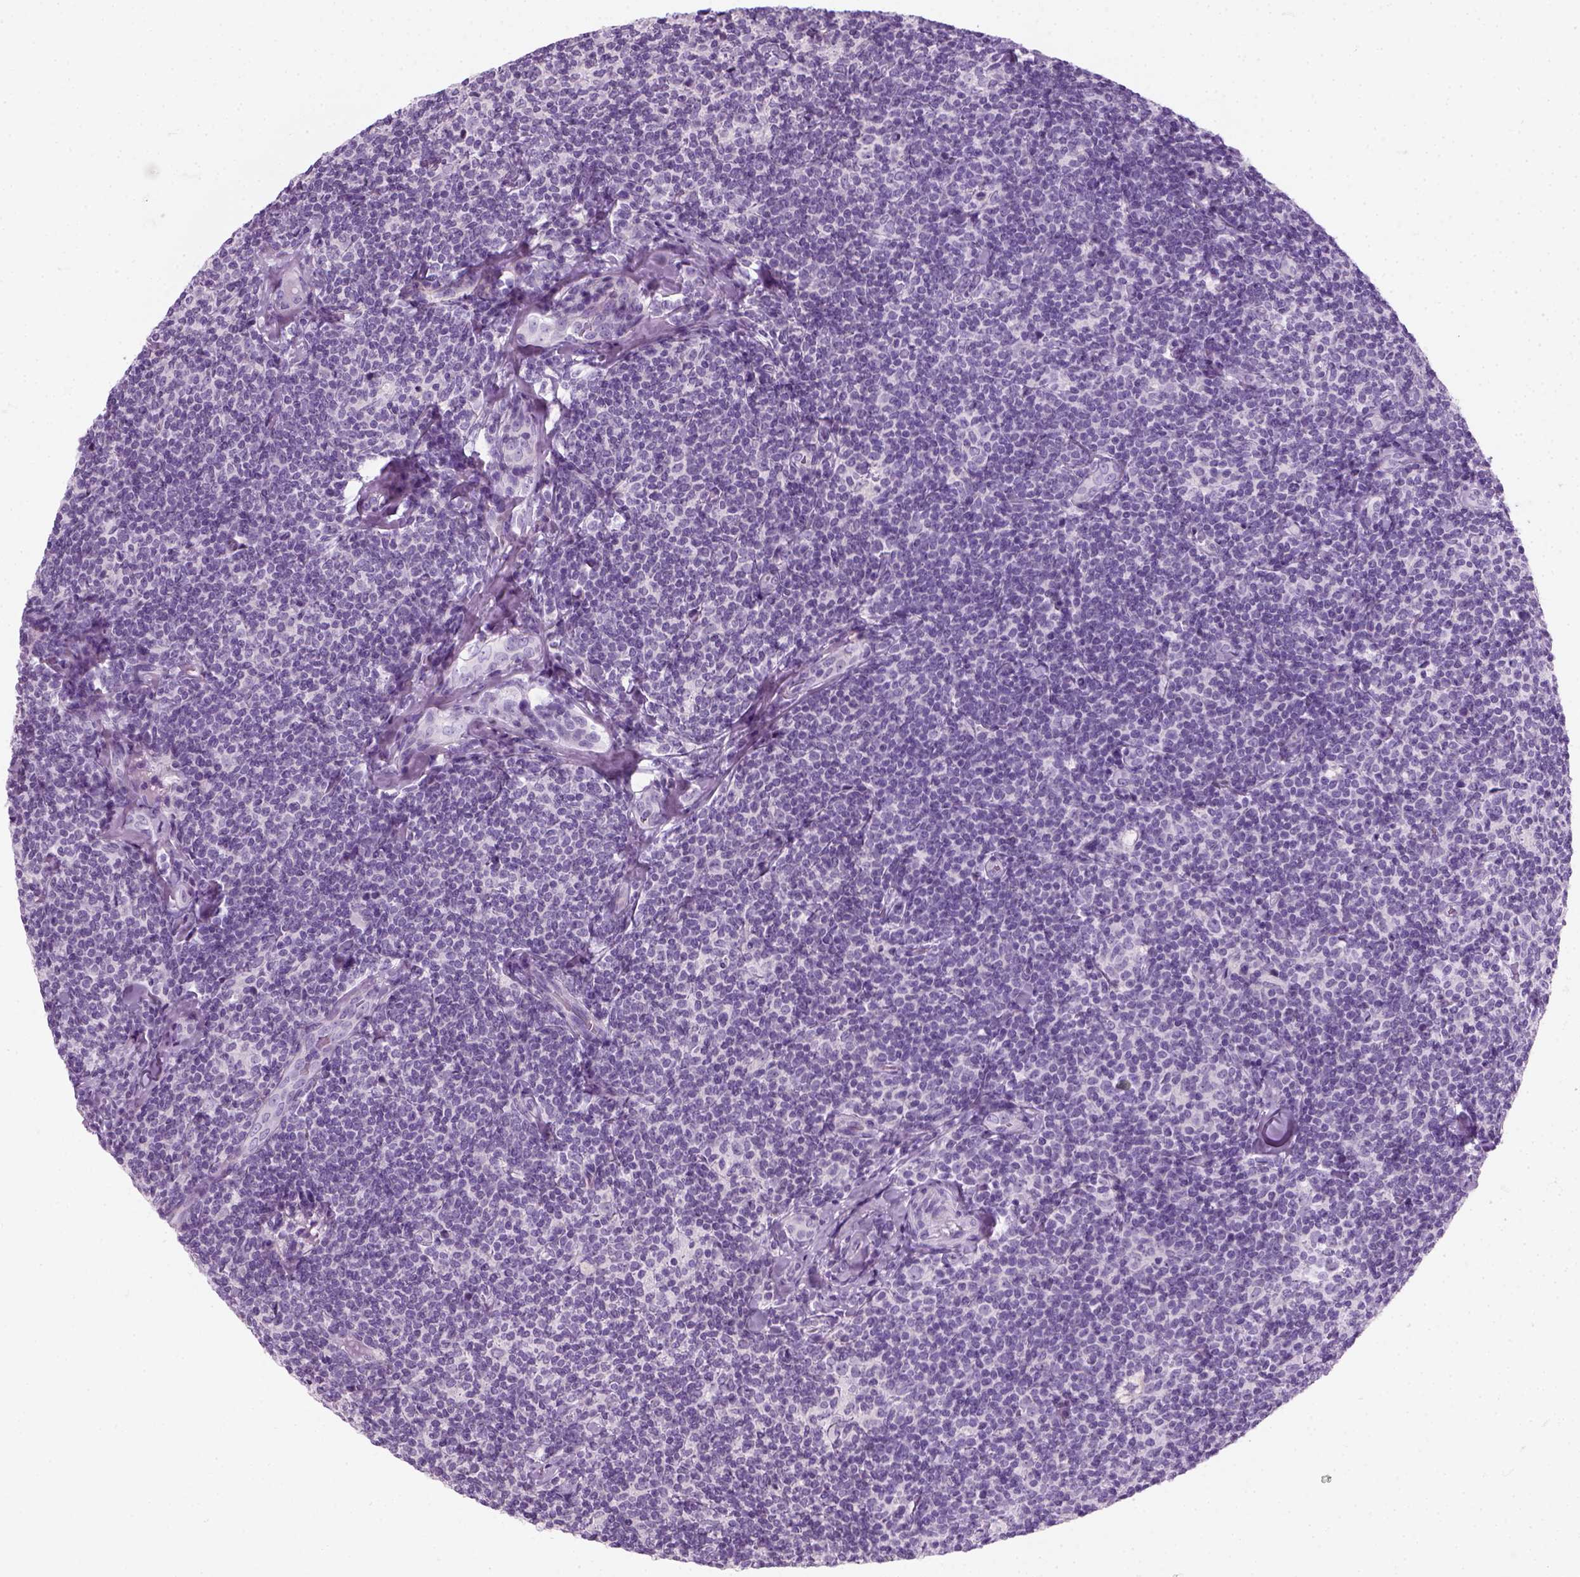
{"staining": {"intensity": "negative", "quantity": "none", "location": "none"}, "tissue": "lymphoma", "cell_type": "Tumor cells", "image_type": "cancer", "snomed": [{"axis": "morphology", "description": "Malignant lymphoma, non-Hodgkin's type, Low grade"}, {"axis": "topography", "description": "Lymph node"}], "caption": "This is an immunohistochemistry histopathology image of human lymphoma. There is no positivity in tumor cells.", "gene": "SLC12A5", "patient": {"sex": "female", "age": 56}}